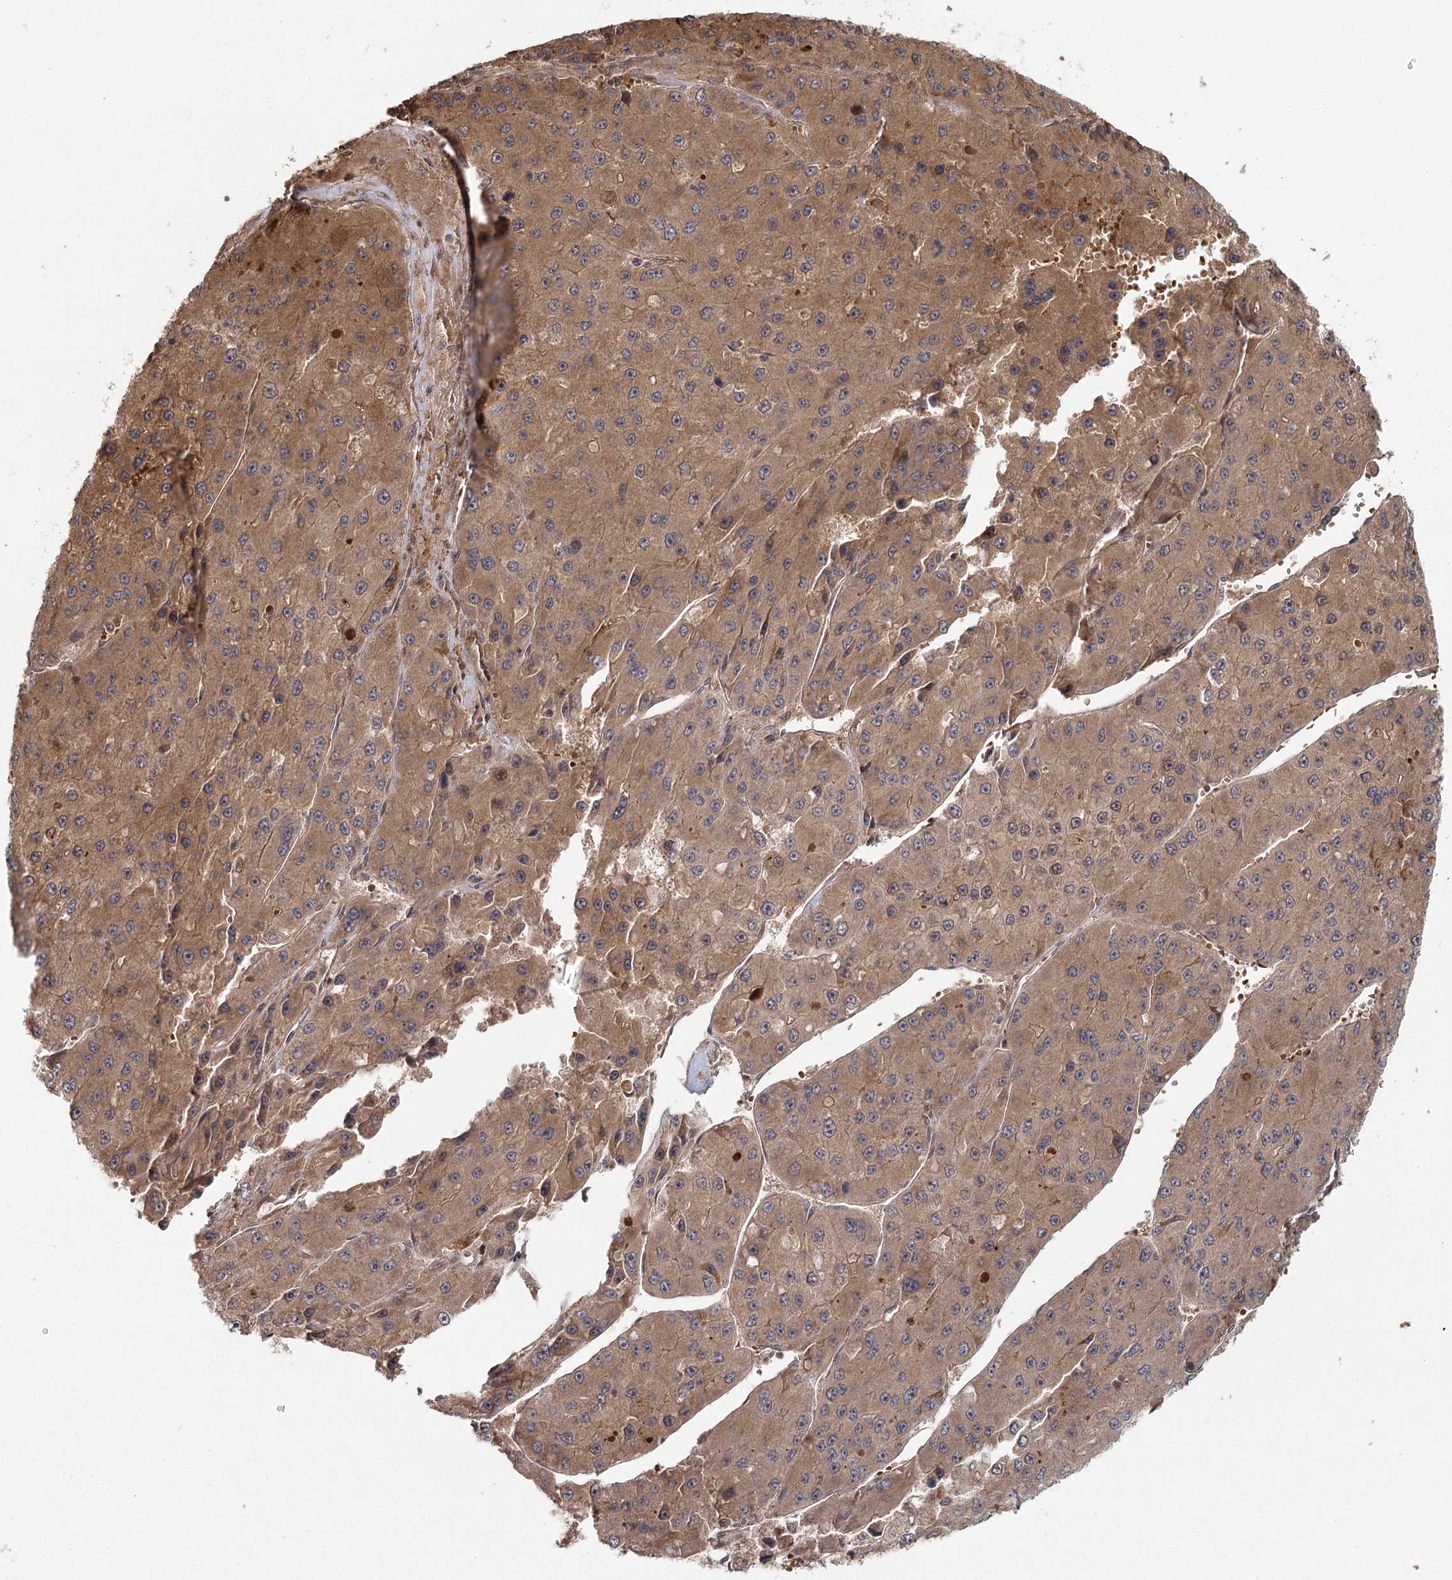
{"staining": {"intensity": "moderate", "quantity": ">75%", "location": "cytoplasmic/membranous"}, "tissue": "liver cancer", "cell_type": "Tumor cells", "image_type": "cancer", "snomed": [{"axis": "morphology", "description": "Carcinoma, Hepatocellular, NOS"}, {"axis": "topography", "description": "Liver"}], "caption": "A medium amount of moderate cytoplasmic/membranous positivity is appreciated in approximately >75% of tumor cells in hepatocellular carcinoma (liver) tissue. Nuclei are stained in blue.", "gene": "RAPGEF6", "patient": {"sex": "female", "age": 73}}